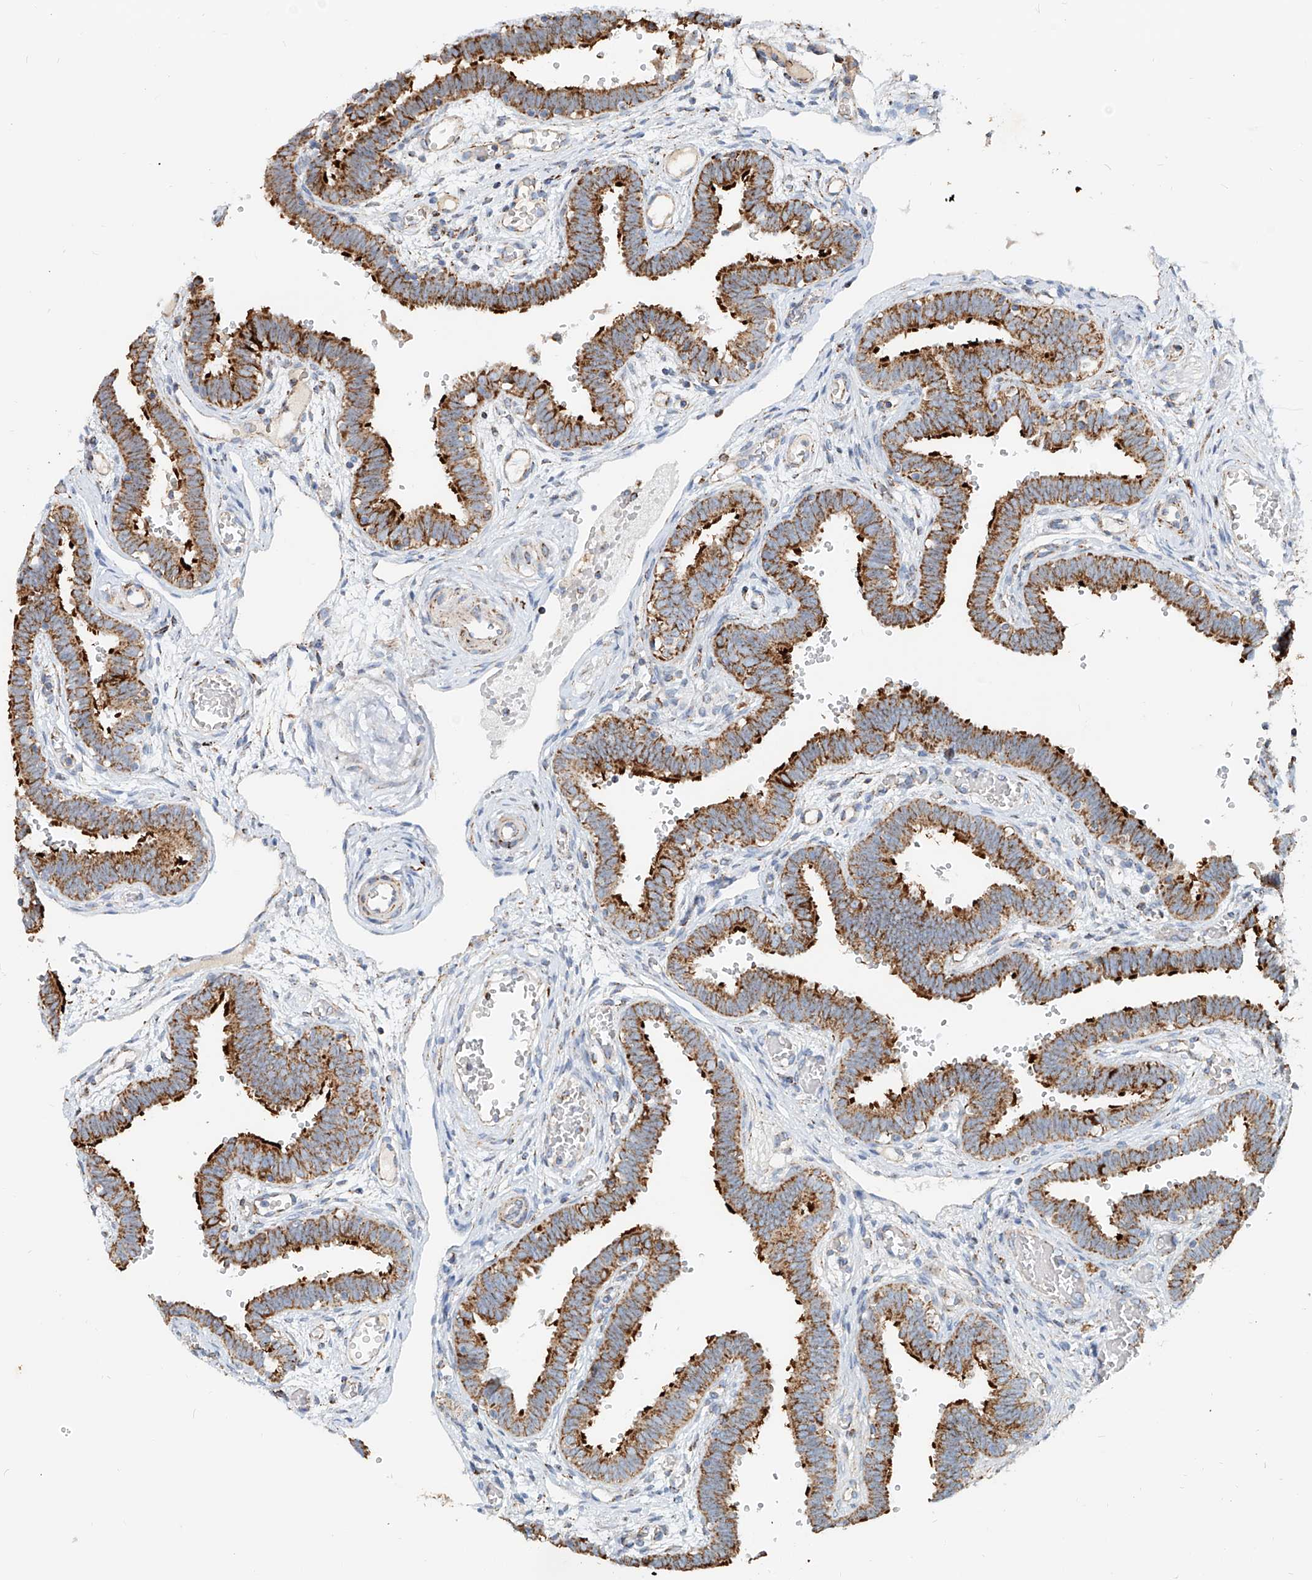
{"staining": {"intensity": "strong", "quantity": ">75%", "location": "cytoplasmic/membranous"}, "tissue": "fallopian tube", "cell_type": "Glandular cells", "image_type": "normal", "snomed": [{"axis": "morphology", "description": "Normal tissue, NOS"}, {"axis": "topography", "description": "Fallopian tube"}, {"axis": "topography", "description": "Placenta"}], "caption": "Immunohistochemical staining of normal fallopian tube exhibits >75% levels of strong cytoplasmic/membranous protein expression in approximately >75% of glandular cells.", "gene": "CARD10", "patient": {"sex": "female", "age": 32}}